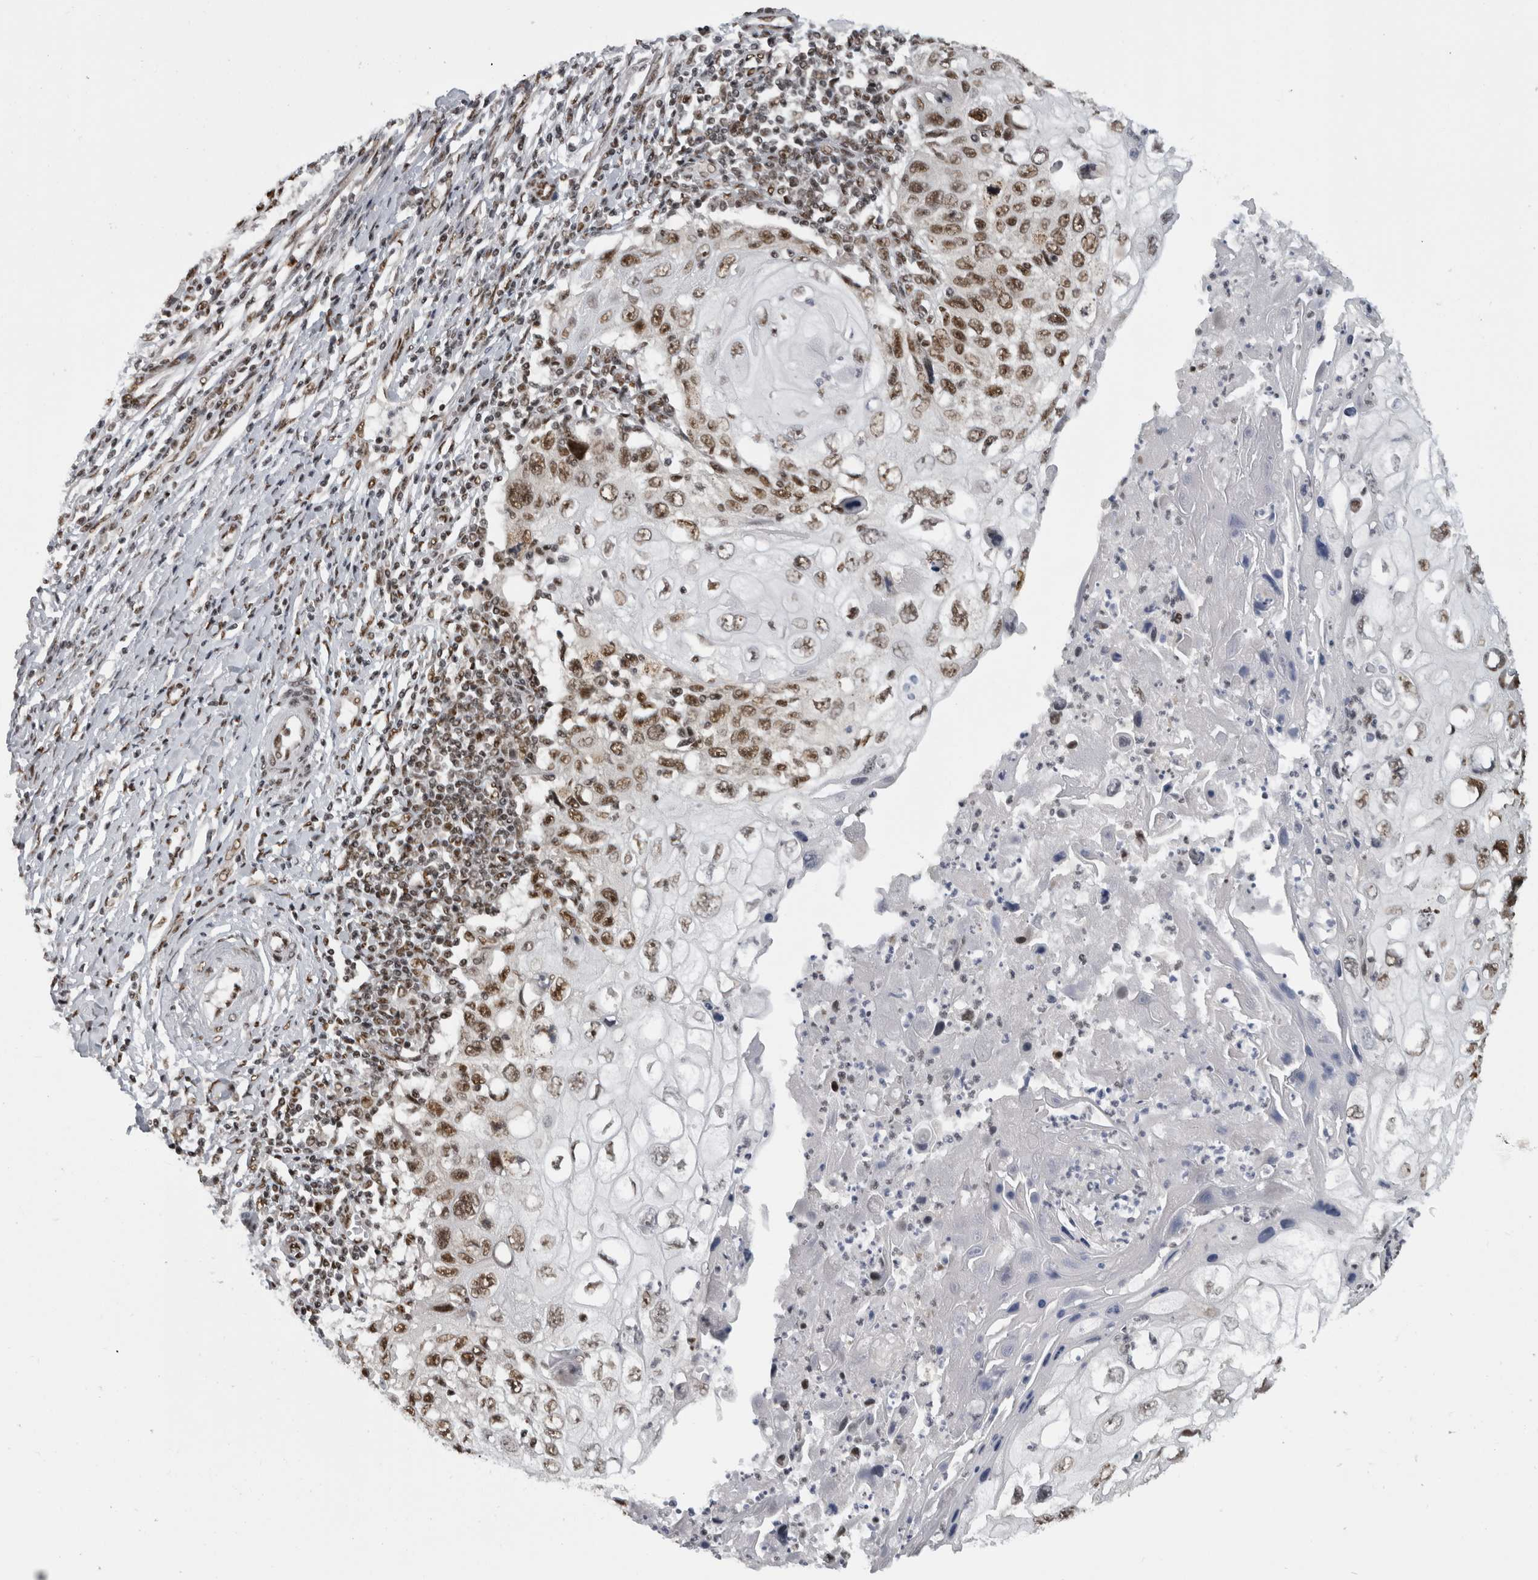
{"staining": {"intensity": "strong", "quantity": ">75%", "location": "nuclear"}, "tissue": "cervical cancer", "cell_type": "Tumor cells", "image_type": "cancer", "snomed": [{"axis": "morphology", "description": "Squamous cell carcinoma, NOS"}, {"axis": "topography", "description": "Cervix"}], "caption": "Tumor cells reveal strong nuclear expression in approximately >75% of cells in cervical cancer.", "gene": "ZSCAN2", "patient": {"sex": "female", "age": 70}}